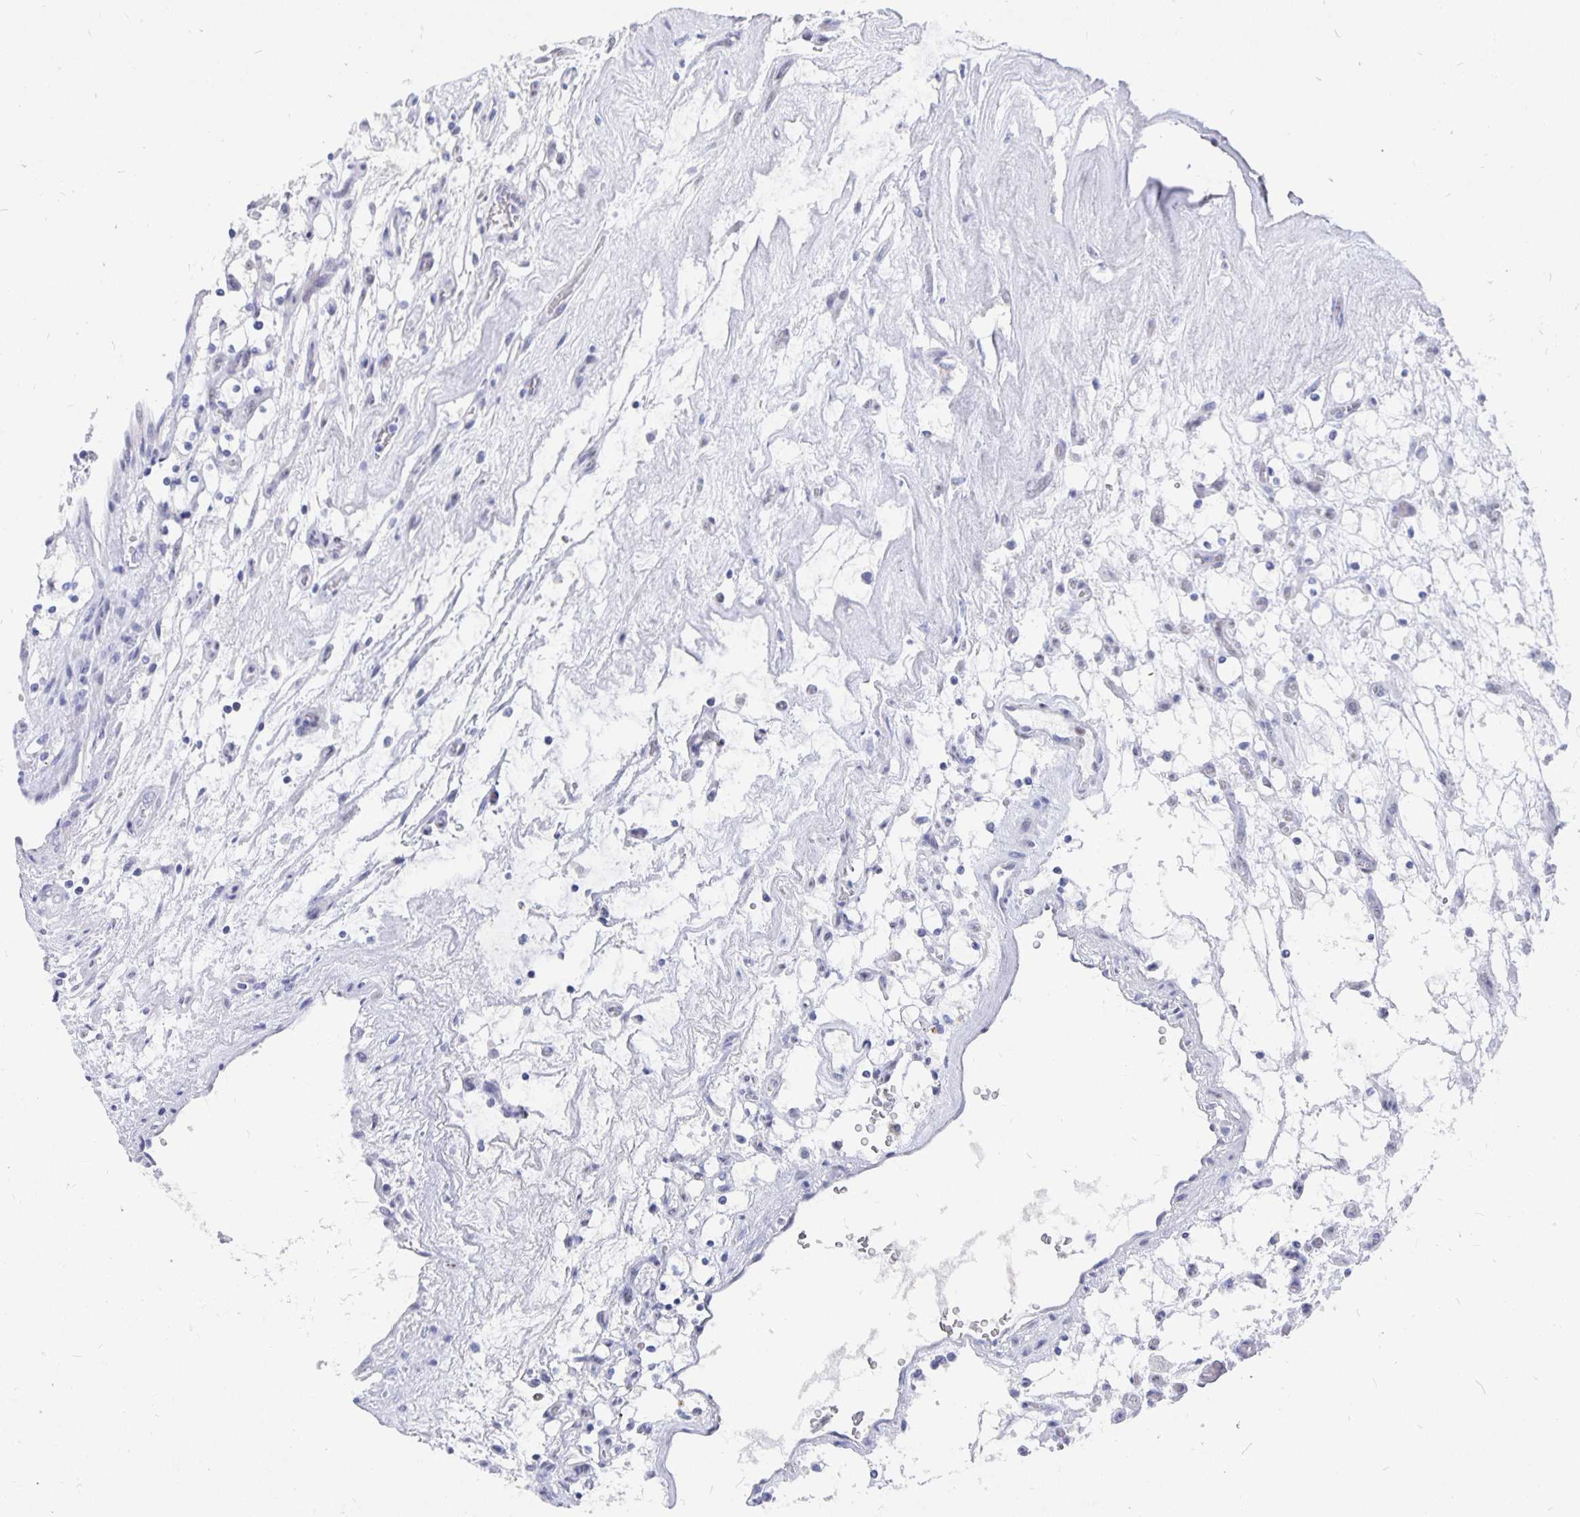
{"staining": {"intensity": "negative", "quantity": "none", "location": "none"}, "tissue": "renal cancer", "cell_type": "Tumor cells", "image_type": "cancer", "snomed": [{"axis": "morphology", "description": "Adenocarcinoma, NOS"}, {"axis": "topography", "description": "Kidney"}], "caption": "Micrograph shows no significant protein positivity in tumor cells of renal cancer (adenocarcinoma).", "gene": "SMOC1", "patient": {"sex": "female", "age": 69}}